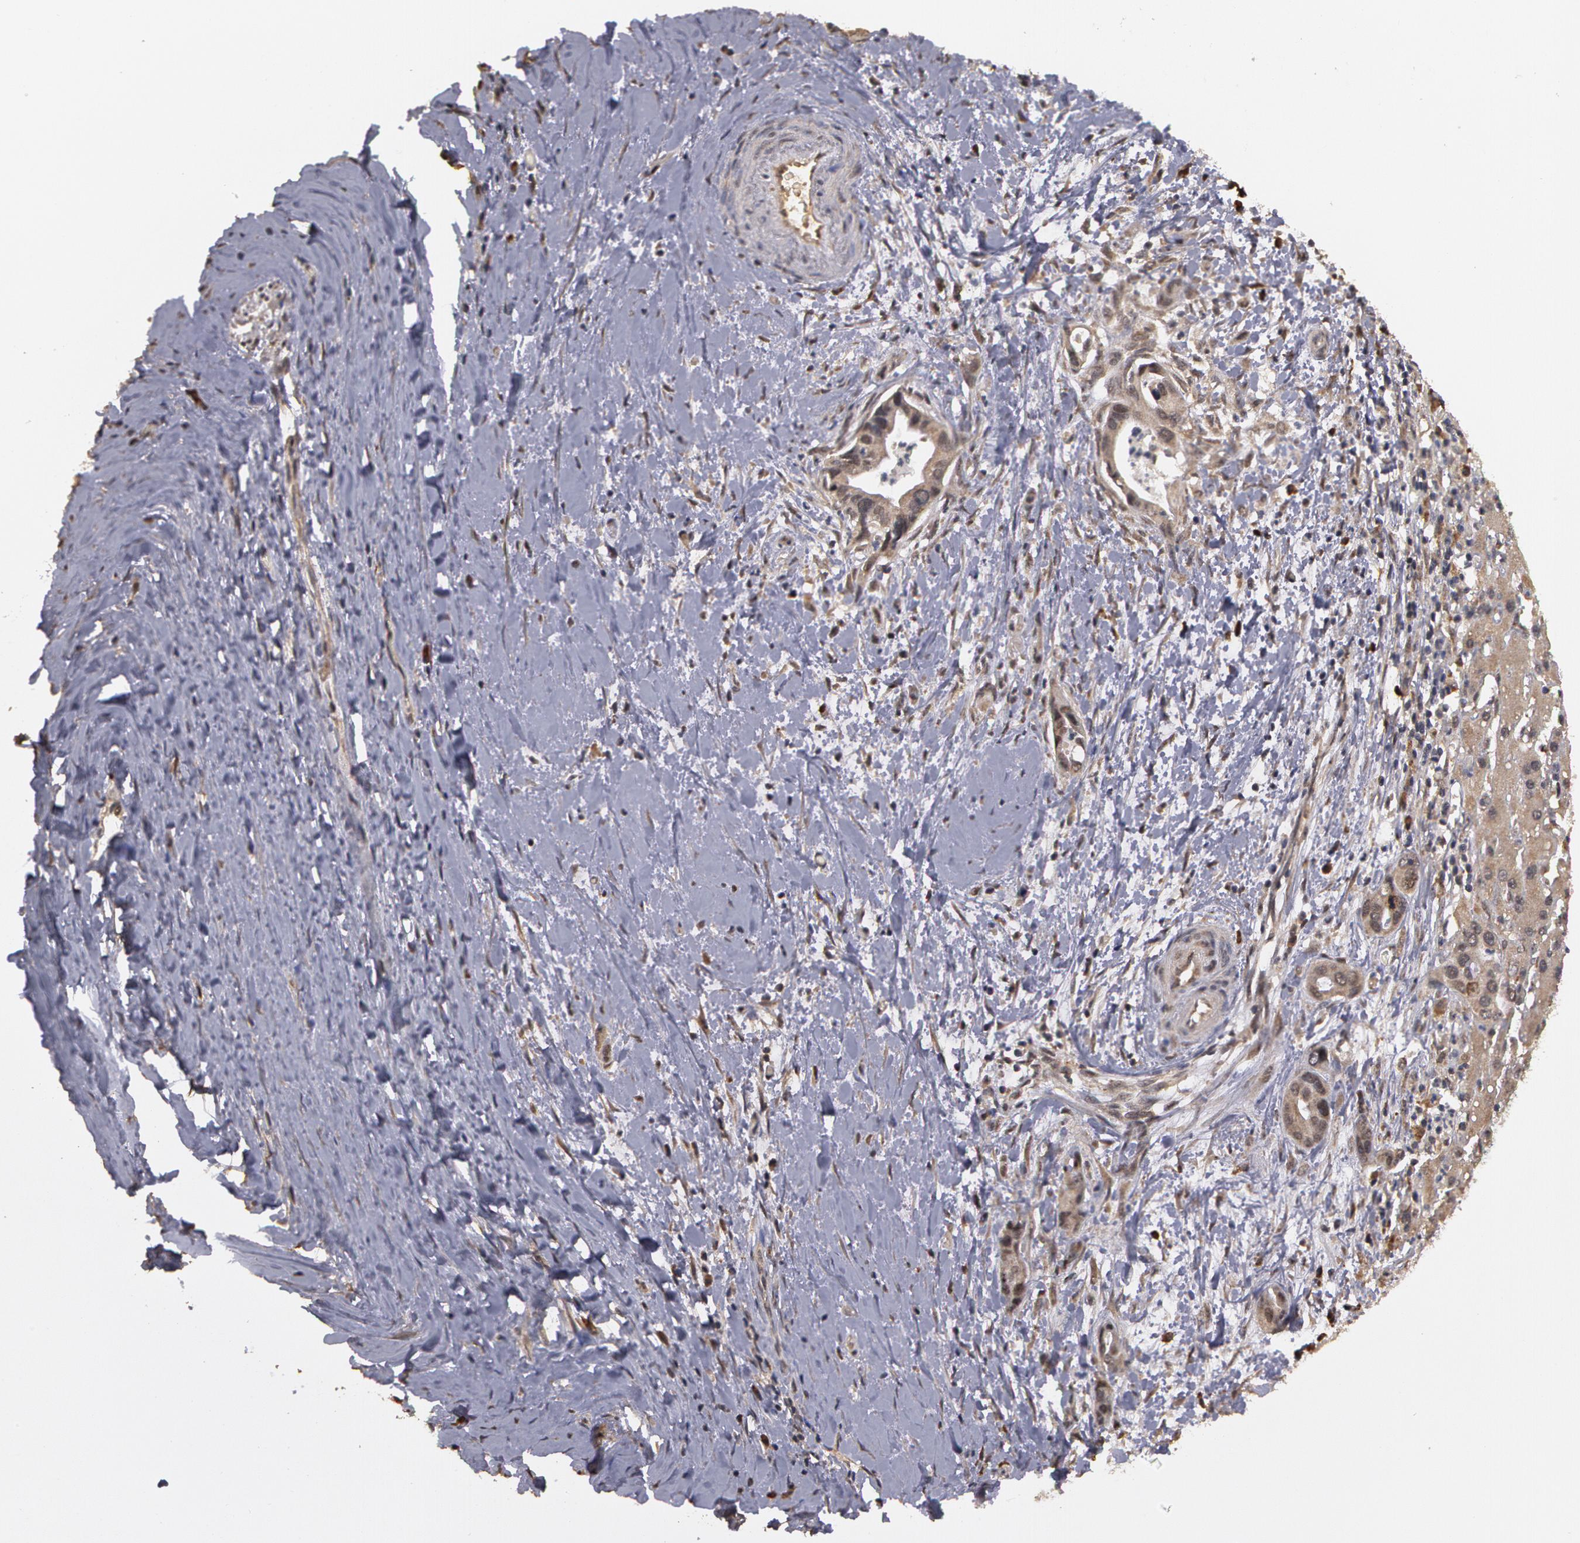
{"staining": {"intensity": "strong", "quantity": ">75%", "location": "cytoplasmic/membranous"}, "tissue": "liver cancer", "cell_type": "Tumor cells", "image_type": "cancer", "snomed": [{"axis": "morphology", "description": "Cholangiocarcinoma"}, {"axis": "topography", "description": "Liver"}], "caption": "This is a histology image of IHC staining of liver cancer, which shows strong positivity in the cytoplasmic/membranous of tumor cells.", "gene": "GLIS1", "patient": {"sex": "female", "age": 65}}